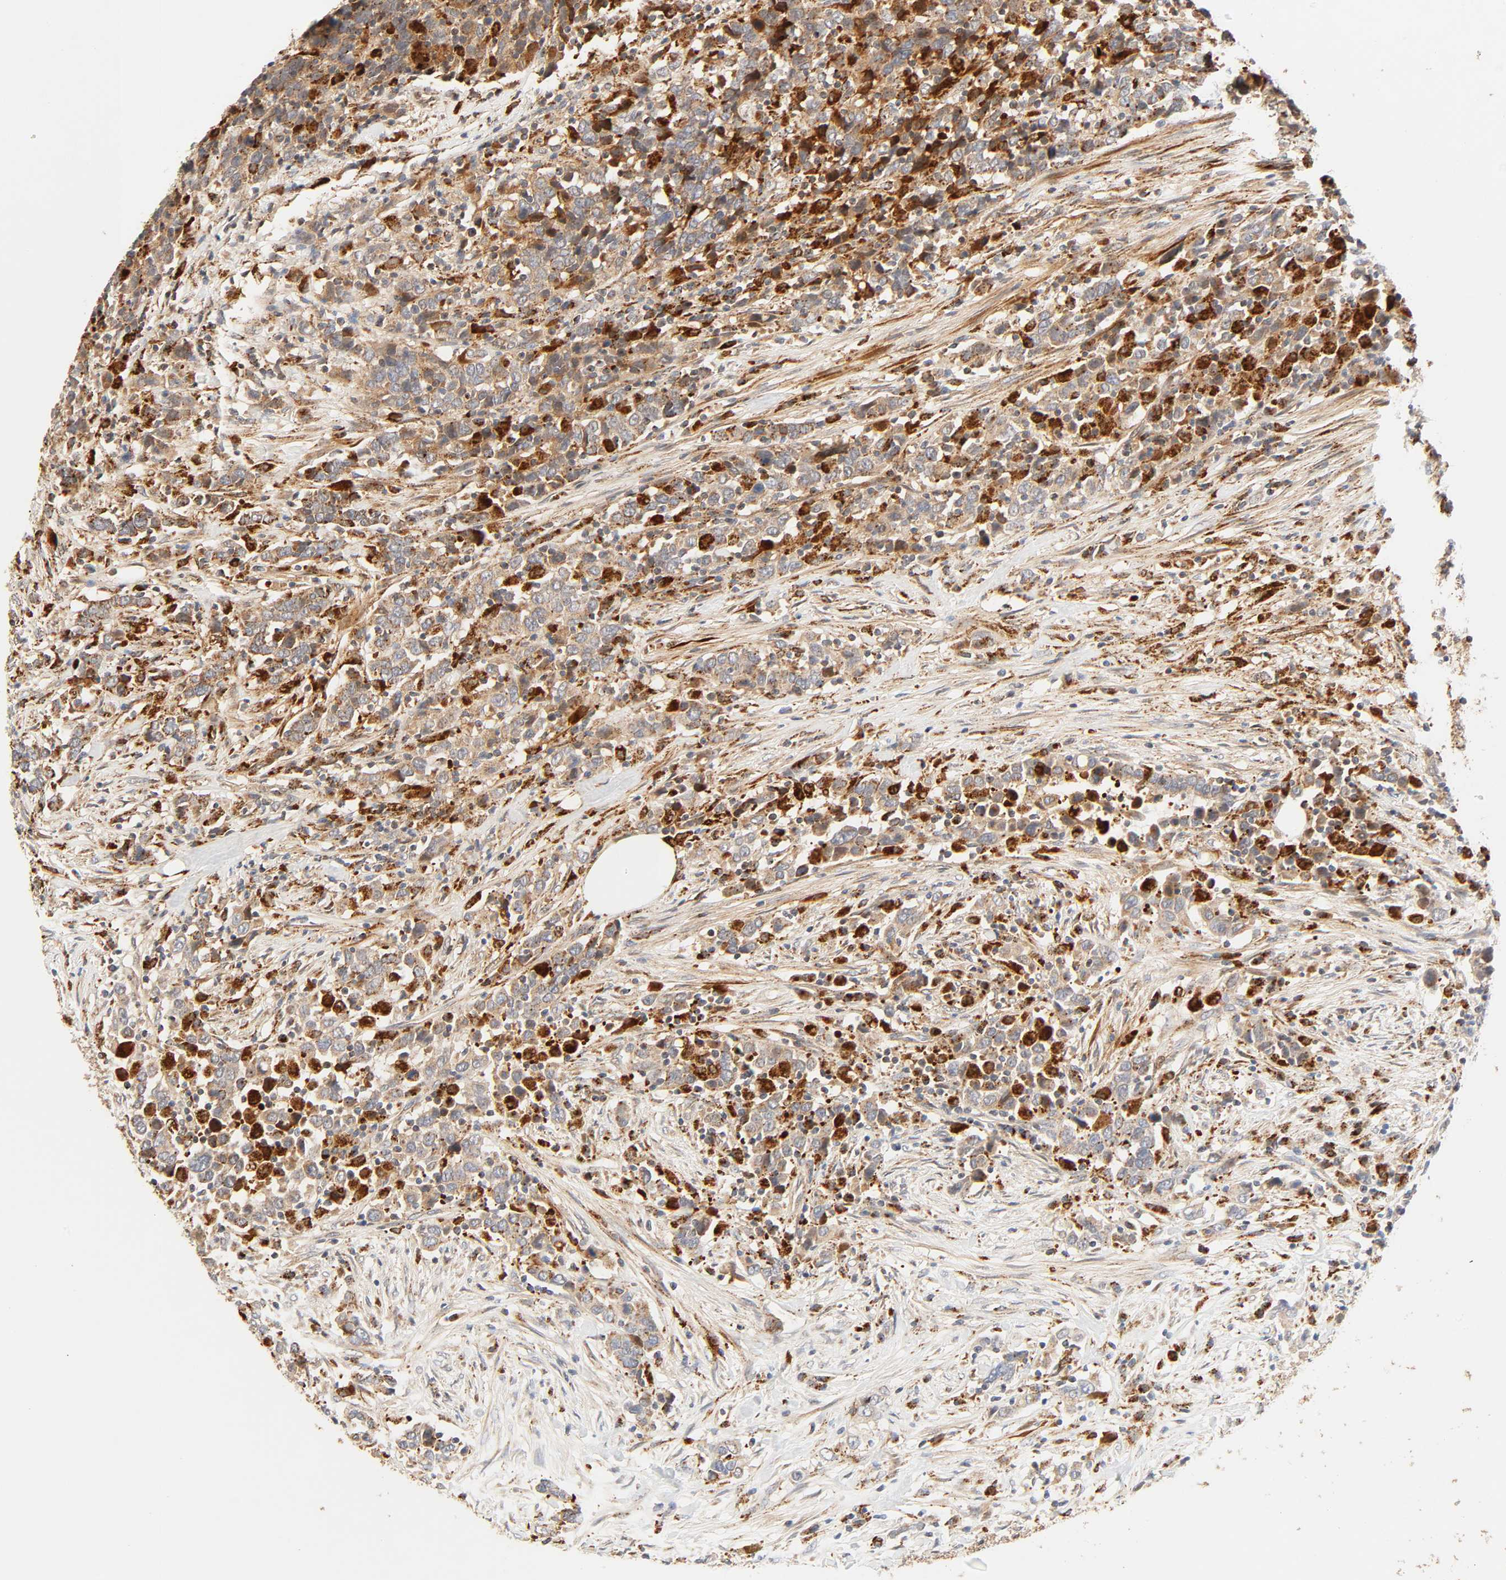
{"staining": {"intensity": "moderate", "quantity": ">75%", "location": "cytoplasmic/membranous"}, "tissue": "urothelial cancer", "cell_type": "Tumor cells", "image_type": "cancer", "snomed": [{"axis": "morphology", "description": "Urothelial carcinoma, High grade"}, {"axis": "topography", "description": "Urinary bladder"}], "caption": "Urothelial cancer tissue reveals moderate cytoplasmic/membranous positivity in about >75% of tumor cells (DAB IHC, brown staining for protein, blue staining for nuclei).", "gene": "MAPK6", "patient": {"sex": "male", "age": 61}}